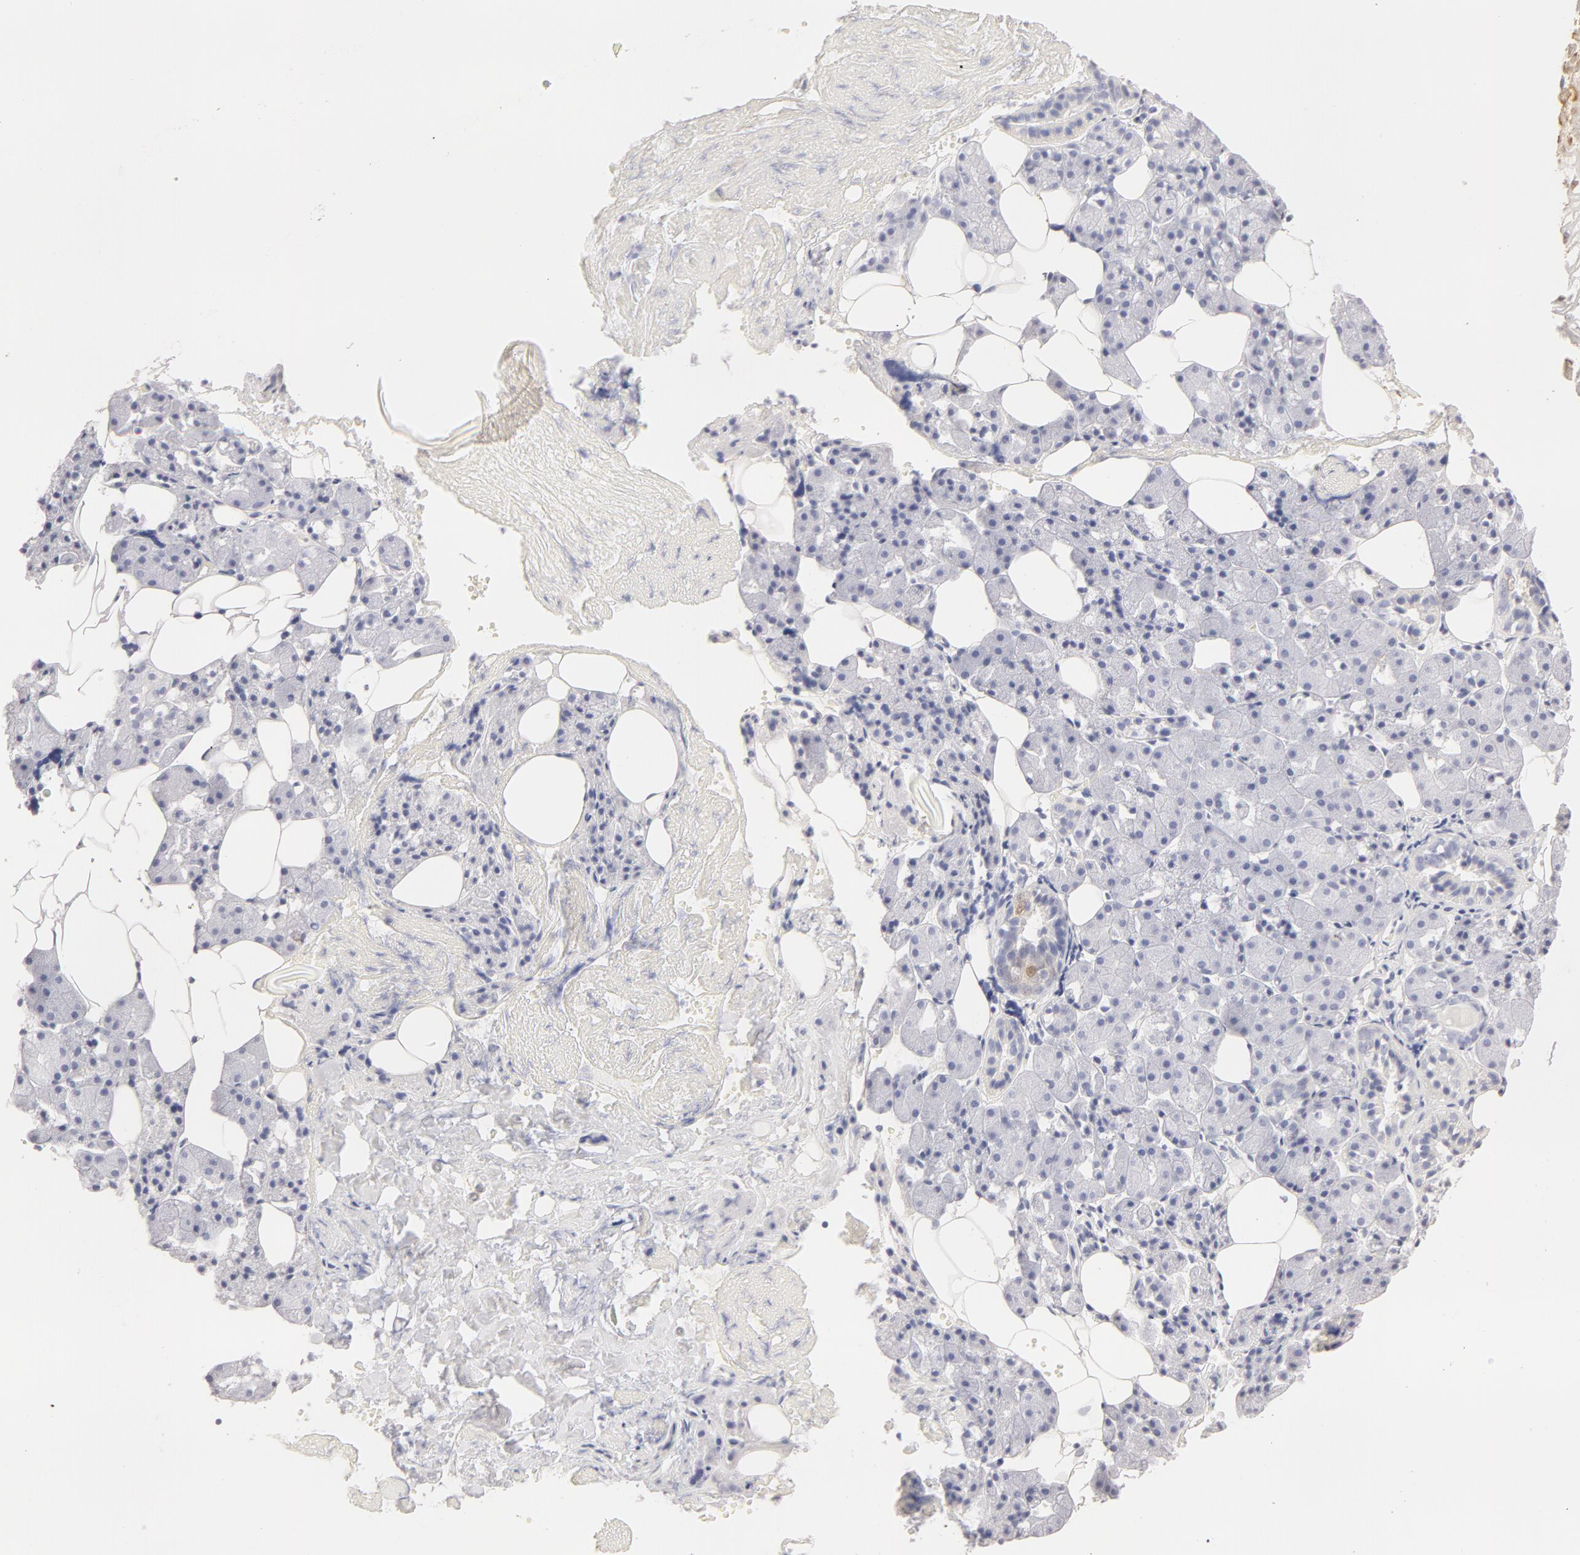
{"staining": {"intensity": "negative", "quantity": "none", "location": "none"}, "tissue": "salivary gland", "cell_type": "Glandular cells", "image_type": "normal", "snomed": [{"axis": "morphology", "description": "Normal tissue, NOS"}, {"axis": "topography", "description": "Salivary gland"}], "caption": "Salivary gland stained for a protein using IHC exhibits no staining glandular cells.", "gene": "LGALS7B", "patient": {"sex": "female", "age": 55}}